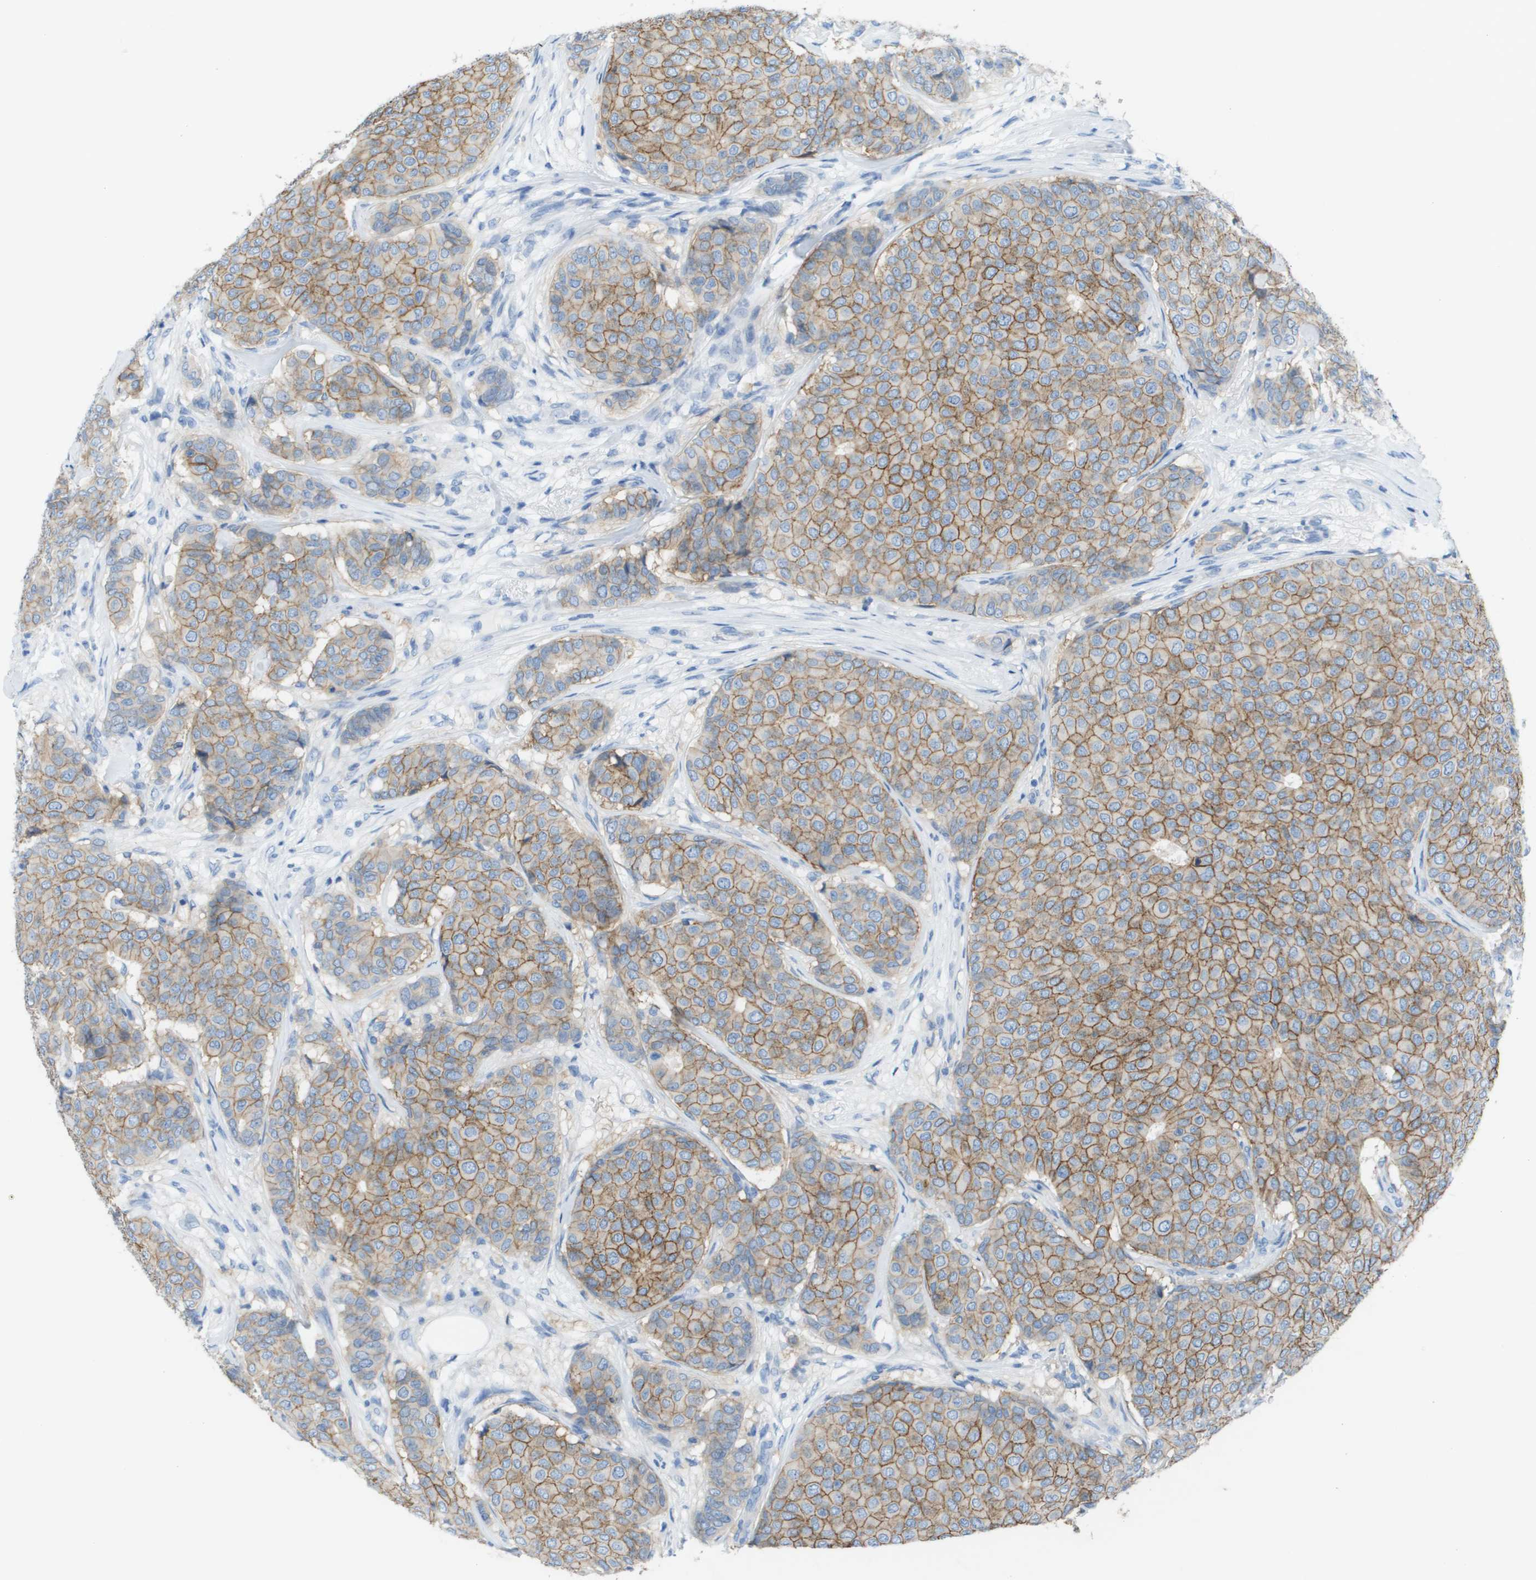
{"staining": {"intensity": "moderate", "quantity": "25%-75%", "location": "cytoplasmic/membranous"}, "tissue": "breast cancer", "cell_type": "Tumor cells", "image_type": "cancer", "snomed": [{"axis": "morphology", "description": "Duct carcinoma"}, {"axis": "topography", "description": "Breast"}], "caption": "Brown immunohistochemical staining in human infiltrating ductal carcinoma (breast) demonstrates moderate cytoplasmic/membranous expression in about 25%-75% of tumor cells.", "gene": "CD46", "patient": {"sex": "female", "age": 75}}